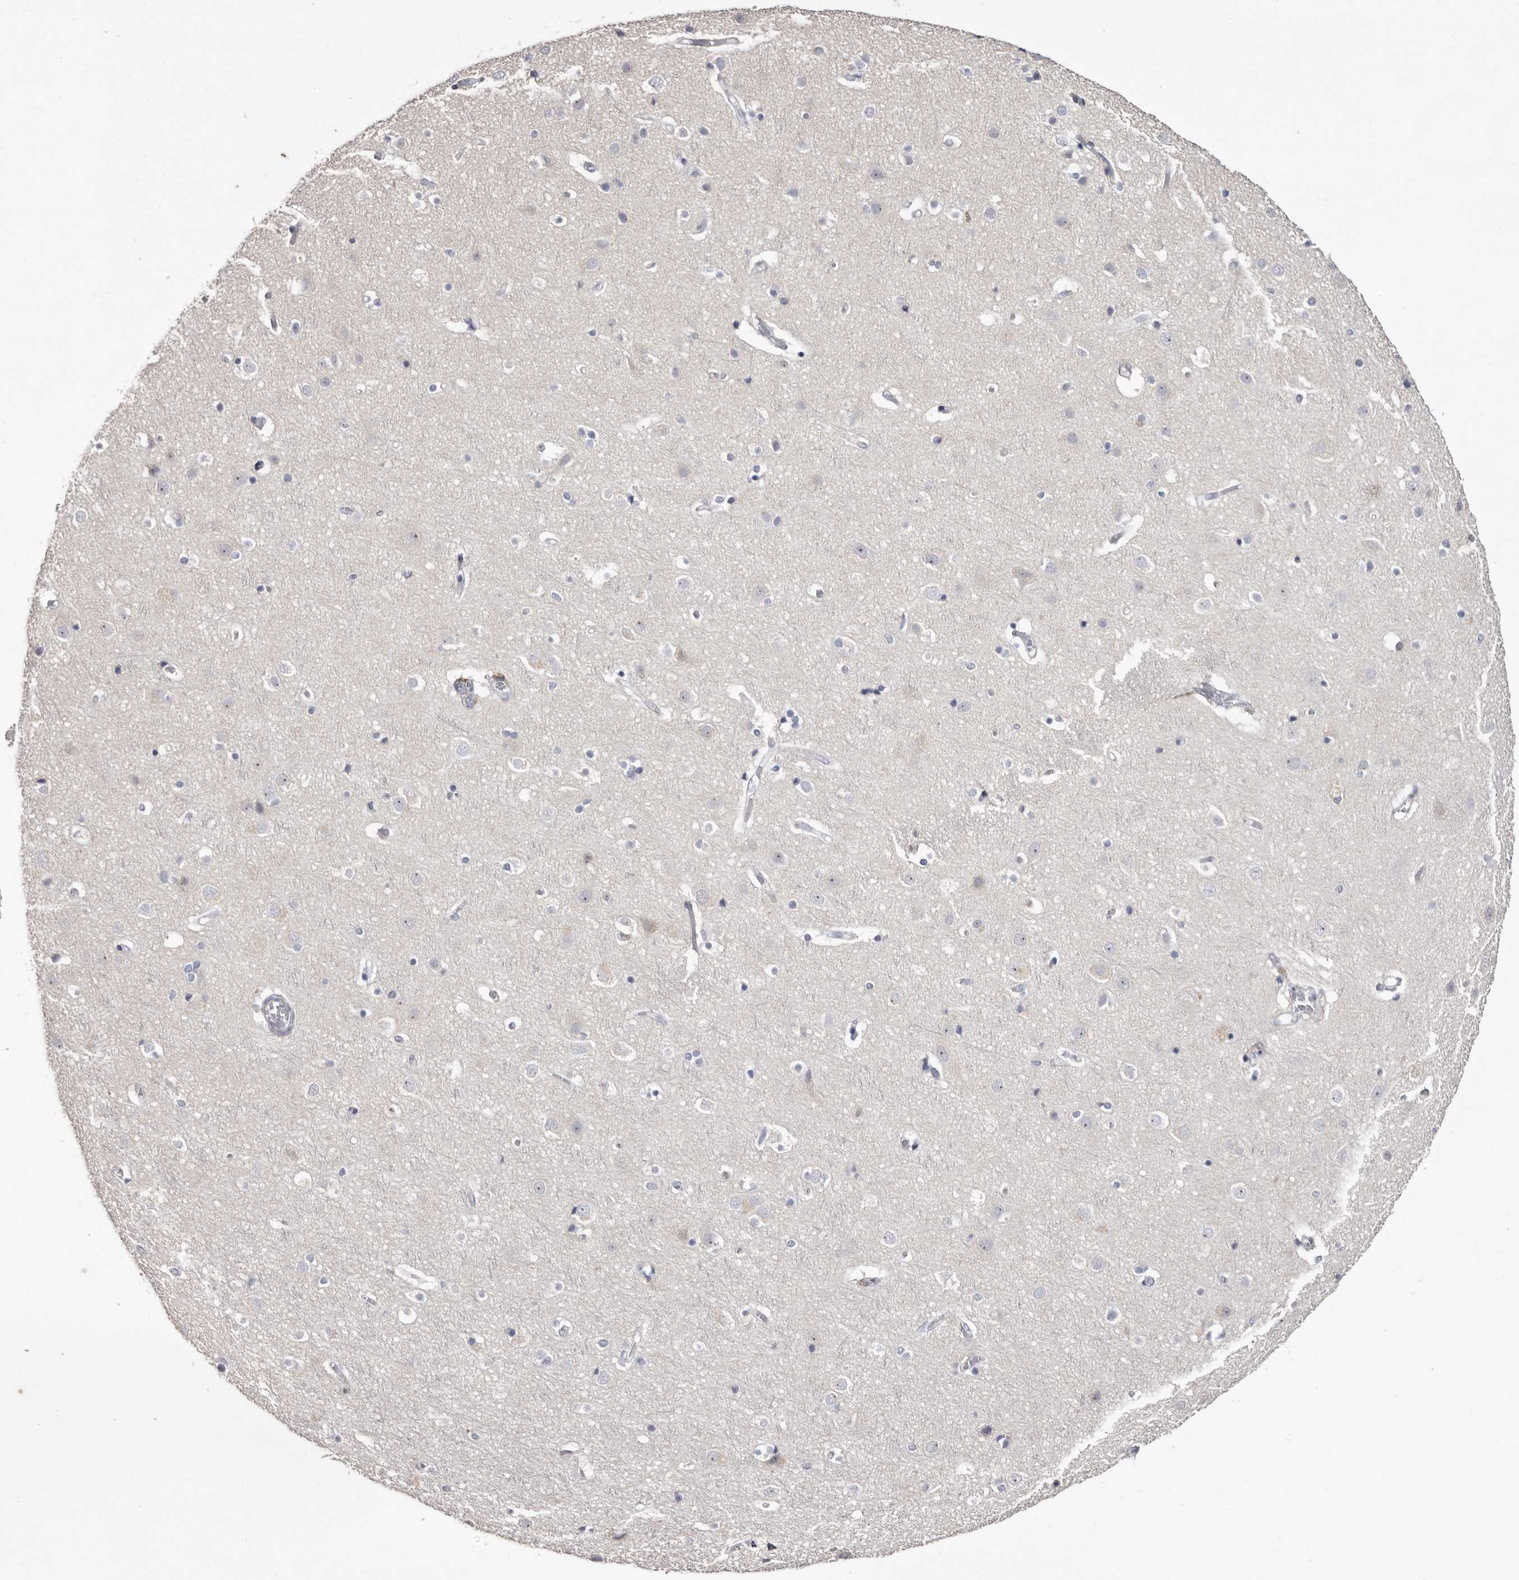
{"staining": {"intensity": "negative", "quantity": "none", "location": "none"}, "tissue": "cerebral cortex", "cell_type": "Endothelial cells", "image_type": "normal", "snomed": [{"axis": "morphology", "description": "Normal tissue, NOS"}, {"axis": "topography", "description": "Cerebral cortex"}], "caption": "Immunohistochemistry histopathology image of unremarkable cerebral cortex: human cerebral cortex stained with DAB (3,3'-diaminobenzidine) reveals no significant protein positivity in endothelial cells. (DAB immunohistochemistry visualized using brightfield microscopy, high magnification).", "gene": "CASQ1", "patient": {"sex": "male", "age": 54}}